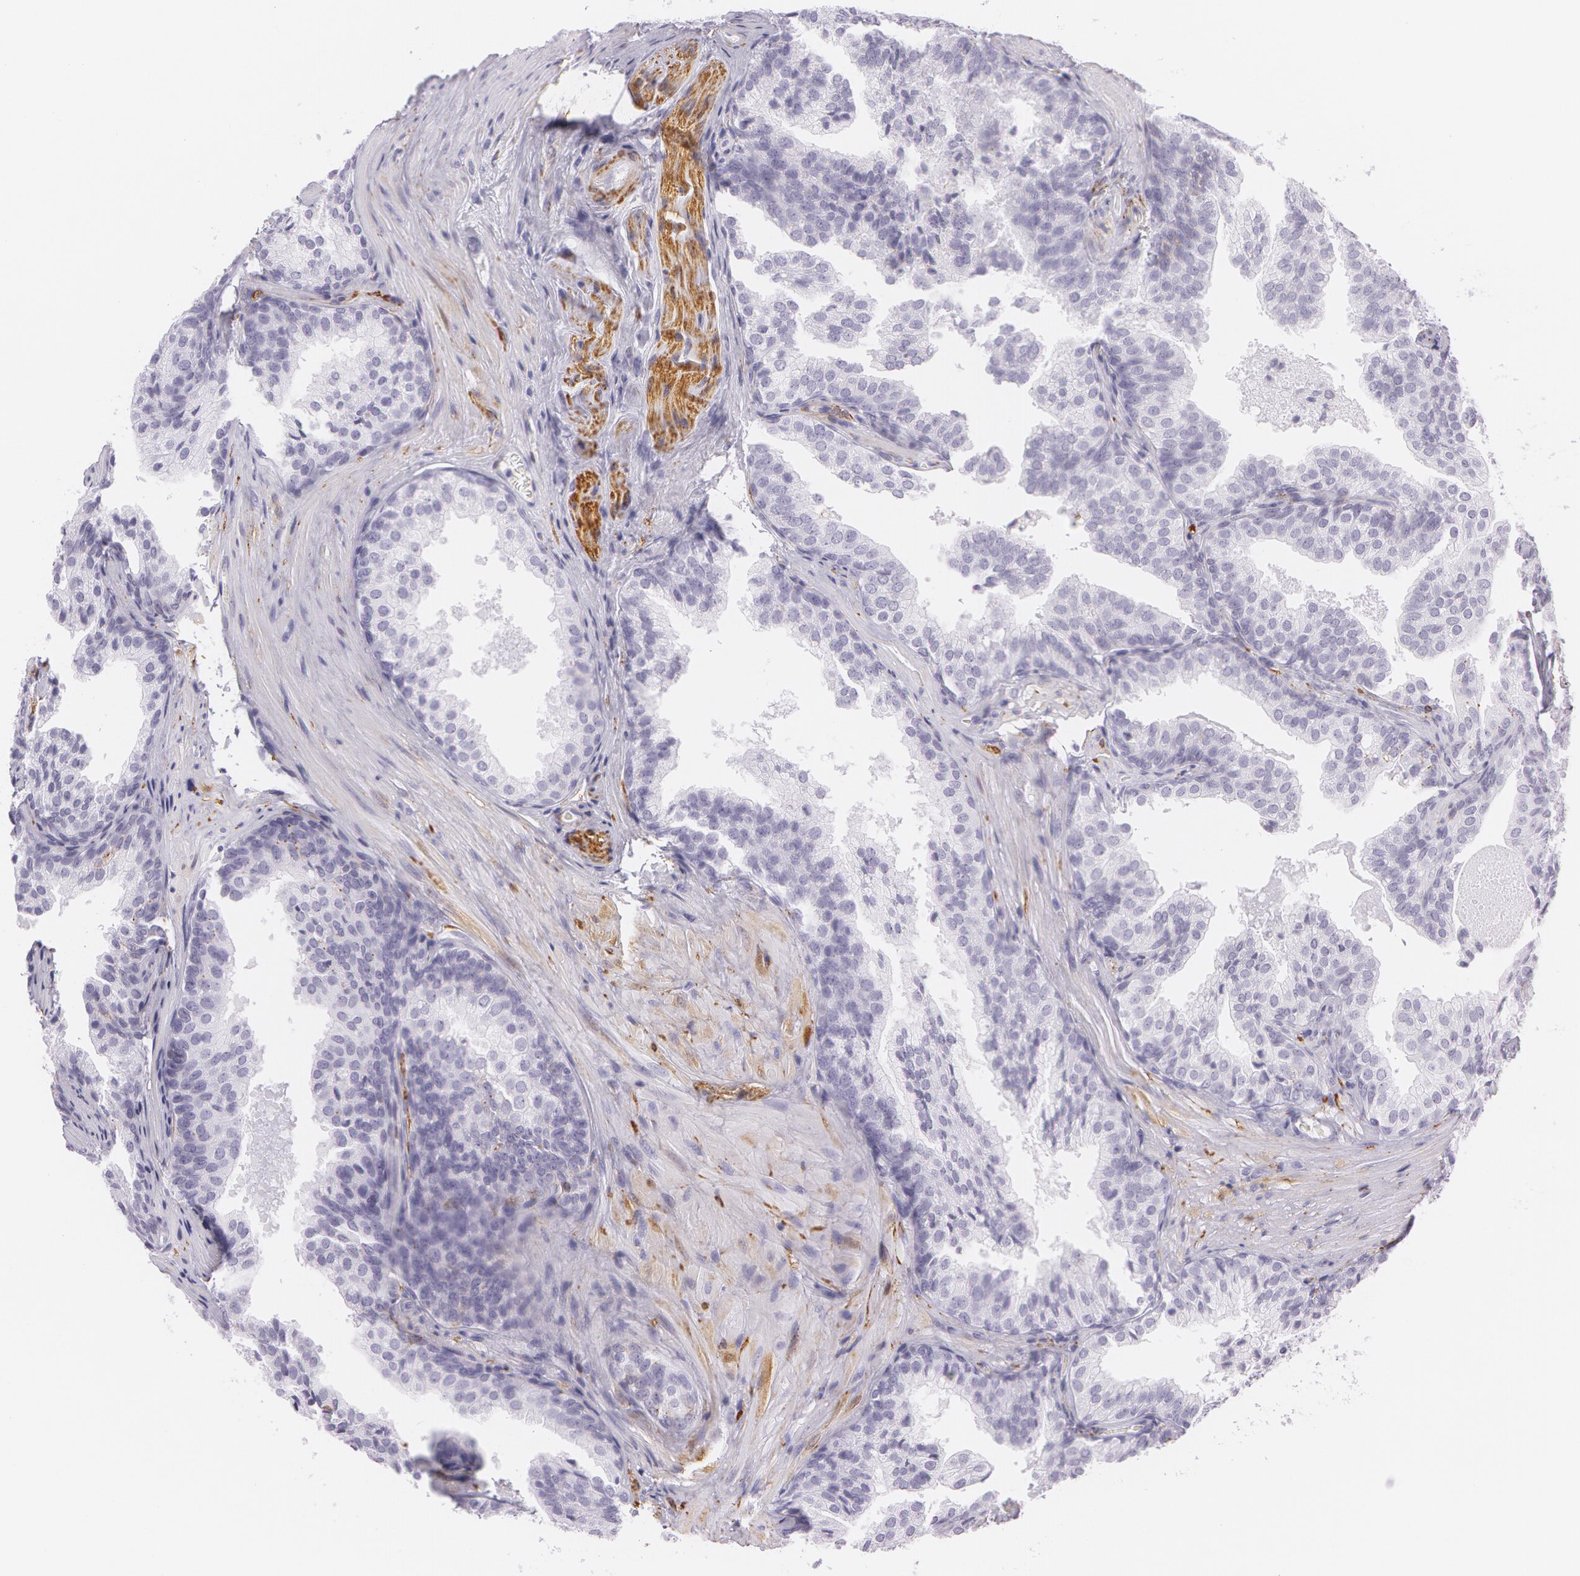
{"staining": {"intensity": "negative", "quantity": "none", "location": "none"}, "tissue": "prostate cancer", "cell_type": "Tumor cells", "image_type": "cancer", "snomed": [{"axis": "morphology", "description": "Adenocarcinoma, Low grade"}, {"axis": "topography", "description": "Prostate"}], "caption": "DAB immunohistochemical staining of human low-grade adenocarcinoma (prostate) shows no significant positivity in tumor cells.", "gene": "SNCG", "patient": {"sex": "male", "age": 69}}